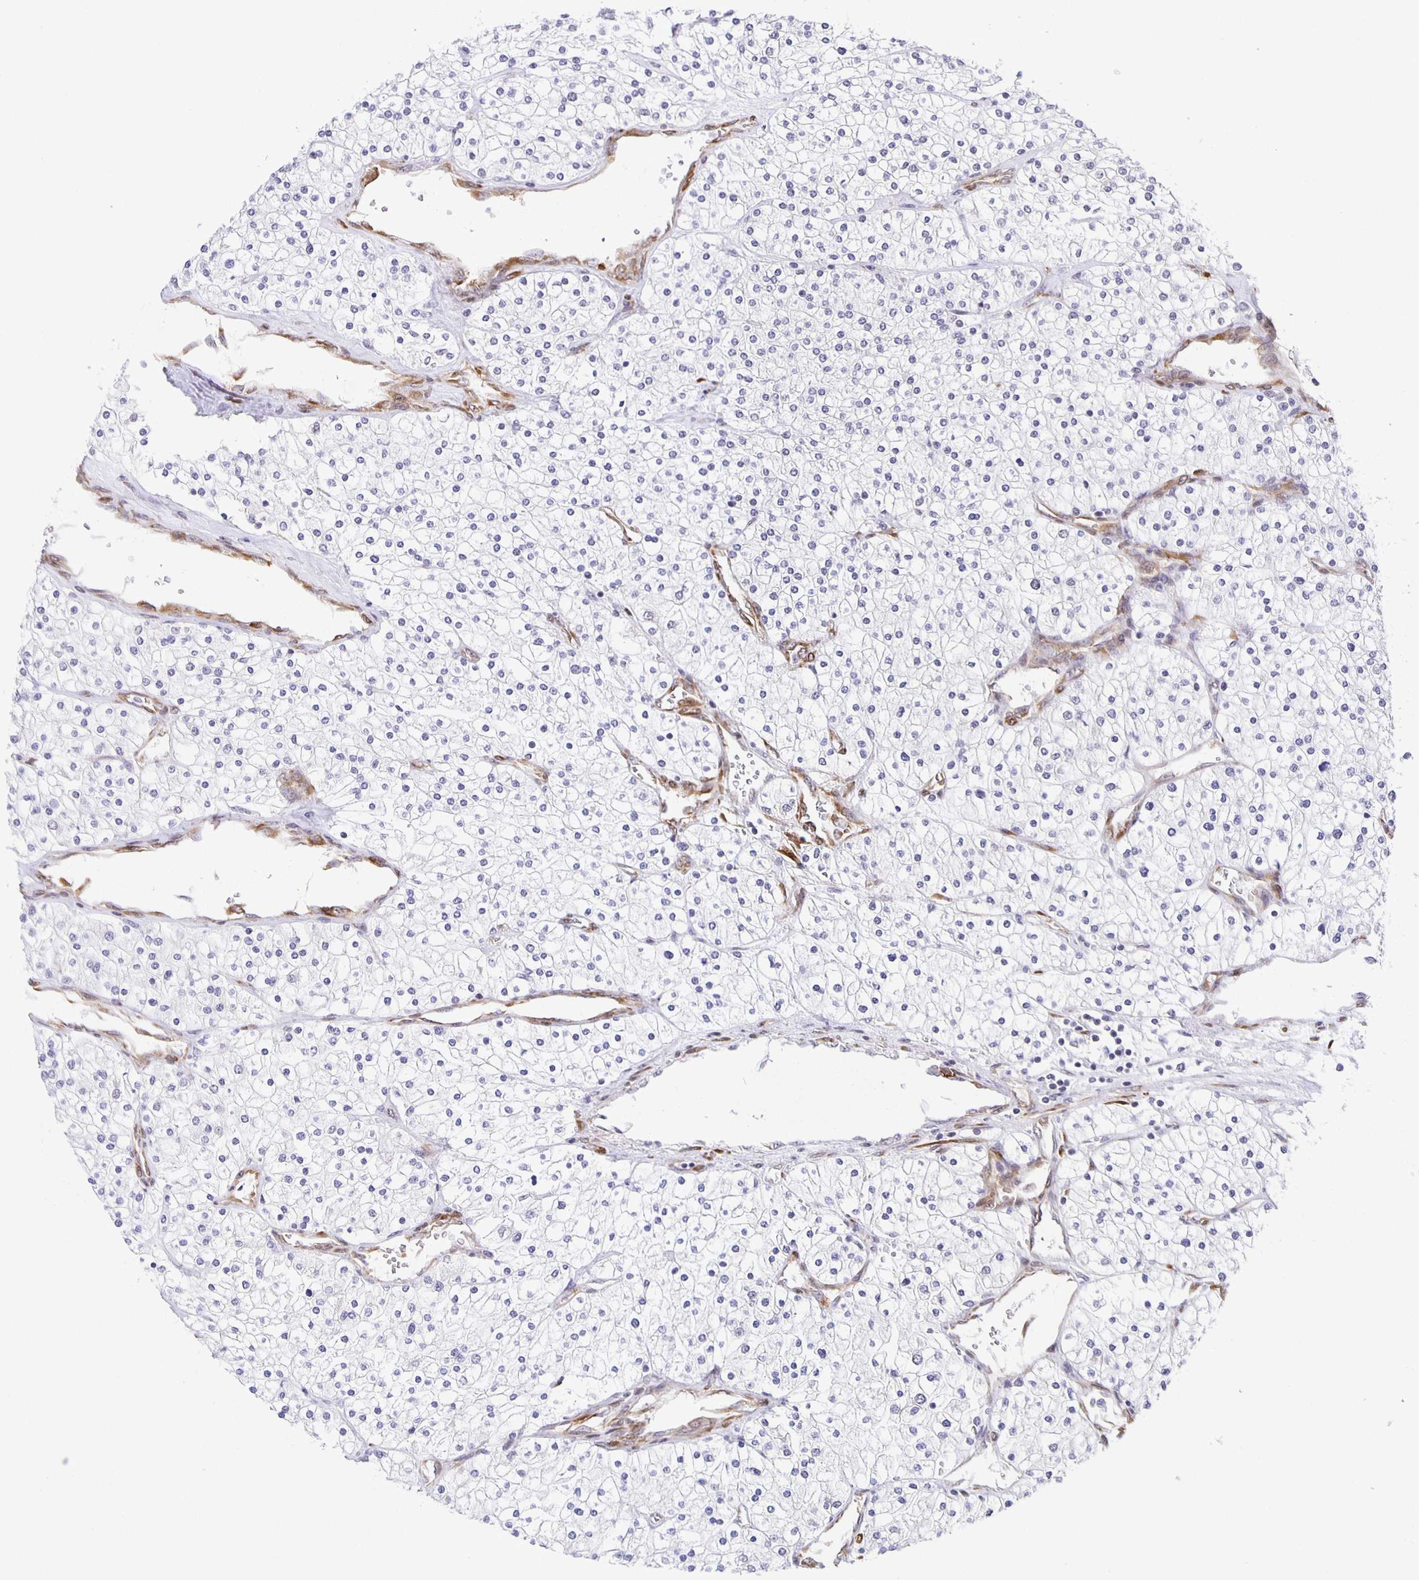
{"staining": {"intensity": "negative", "quantity": "none", "location": "none"}, "tissue": "renal cancer", "cell_type": "Tumor cells", "image_type": "cancer", "snomed": [{"axis": "morphology", "description": "Adenocarcinoma, NOS"}, {"axis": "topography", "description": "Kidney"}], "caption": "Immunohistochemical staining of adenocarcinoma (renal) shows no significant positivity in tumor cells.", "gene": "ZRANB2", "patient": {"sex": "male", "age": 80}}